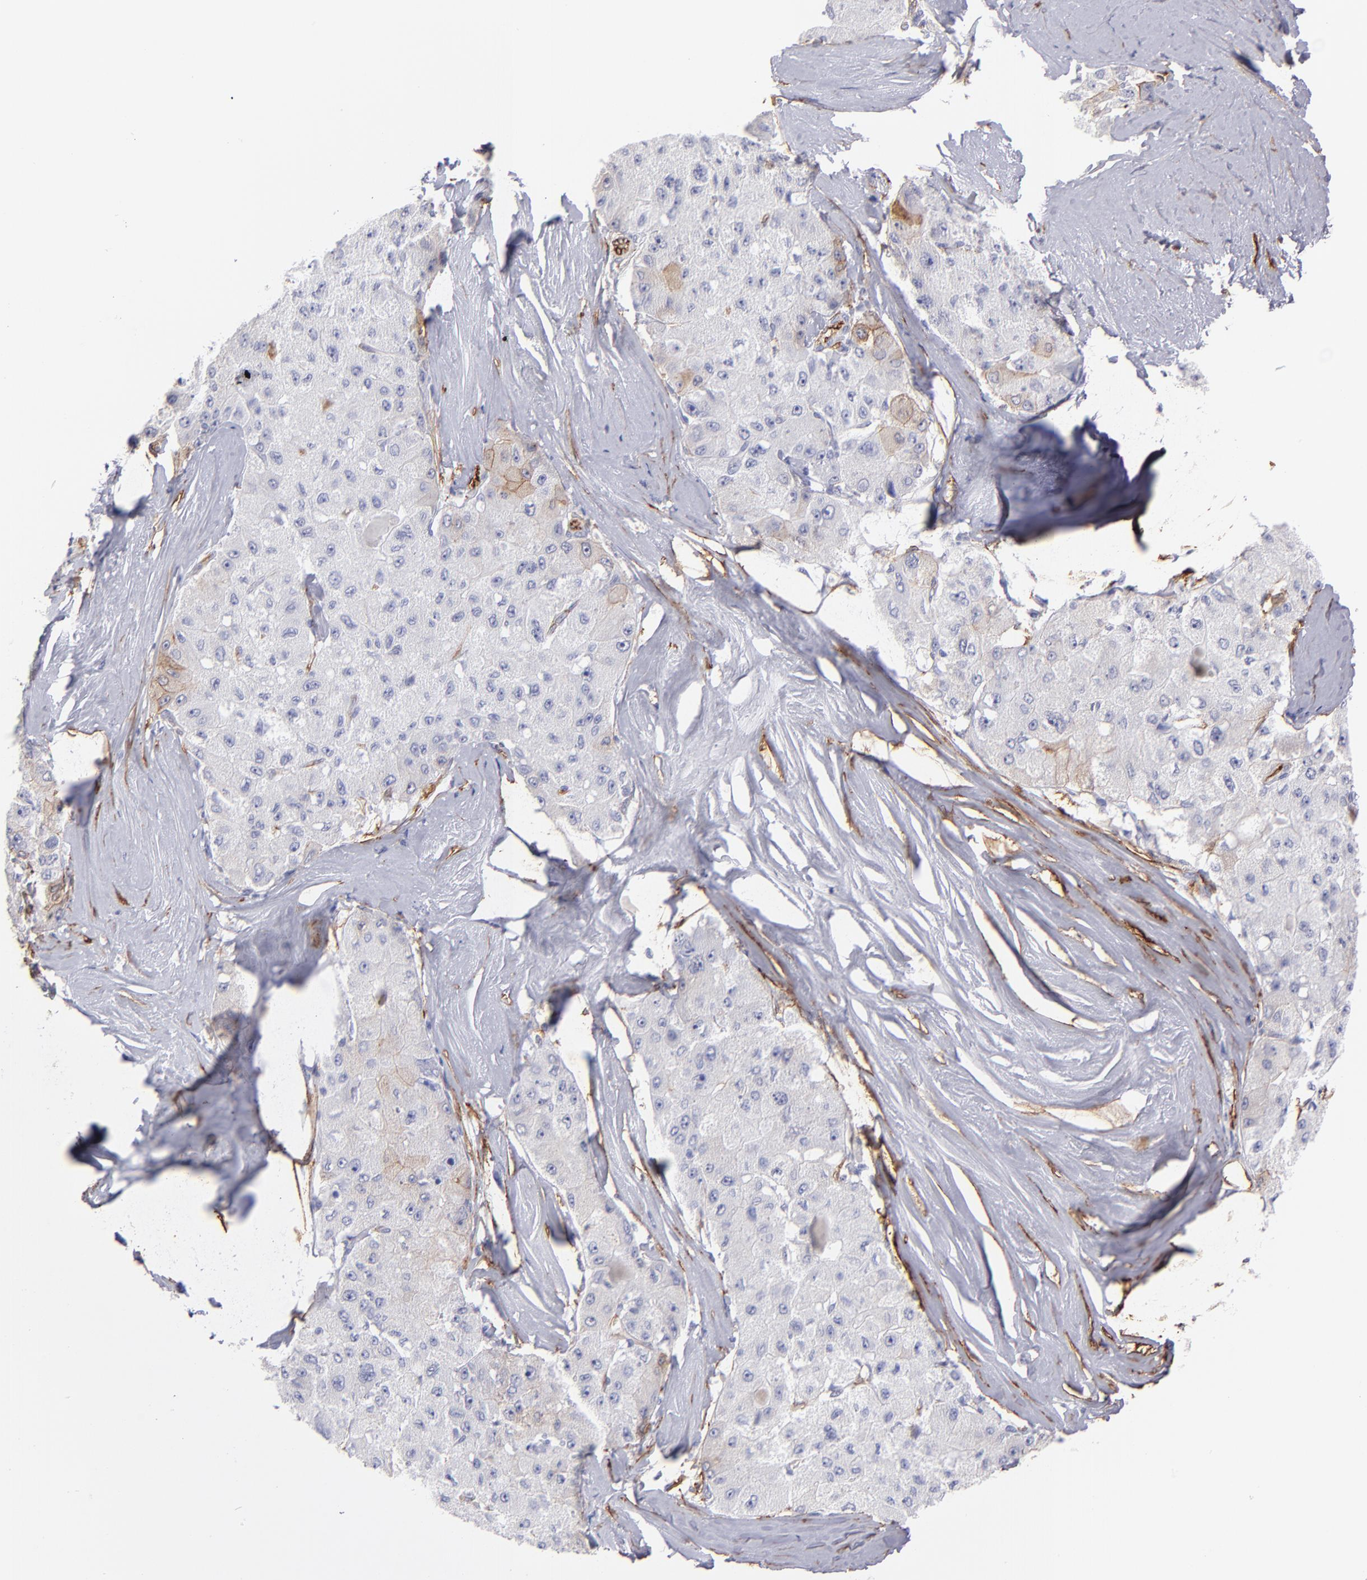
{"staining": {"intensity": "weak", "quantity": "<25%", "location": "cytoplasmic/membranous"}, "tissue": "liver cancer", "cell_type": "Tumor cells", "image_type": "cancer", "snomed": [{"axis": "morphology", "description": "Carcinoma, Hepatocellular, NOS"}, {"axis": "topography", "description": "Liver"}], "caption": "This is an immunohistochemistry (IHC) image of liver cancer (hepatocellular carcinoma). There is no positivity in tumor cells.", "gene": "AHNAK2", "patient": {"sex": "male", "age": 80}}